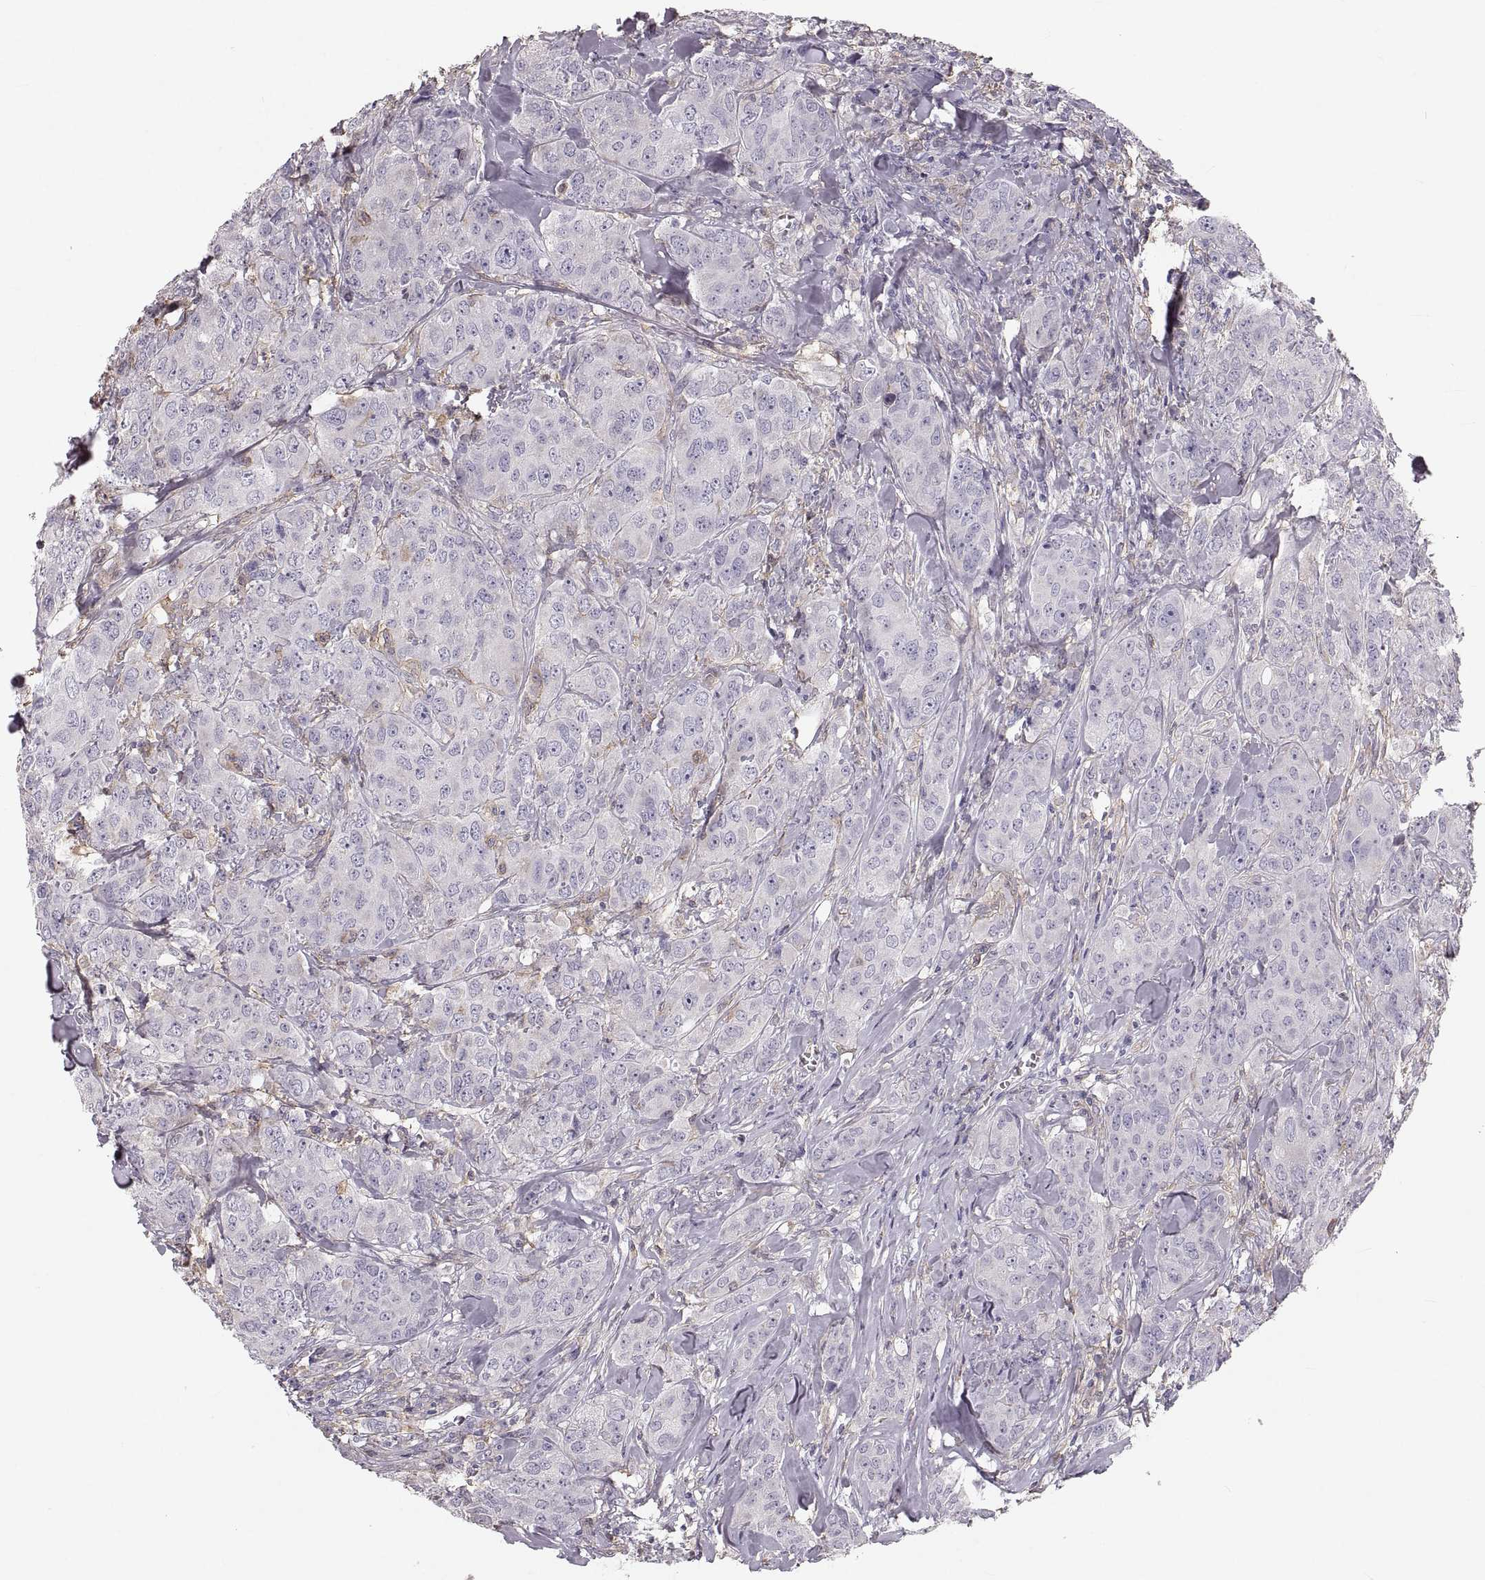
{"staining": {"intensity": "negative", "quantity": "none", "location": "none"}, "tissue": "breast cancer", "cell_type": "Tumor cells", "image_type": "cancer", "snomed": [{"axis": "morphology", "description": "Duct carcinoma"}, {"axis": "topography", "description": "Breast"}], "caption": "DAB (3,3'-diaminobenzidine) immunohistochemical staining of human breast cancer displays no significant staining in tumor cells. (Stains: DAB (3,3'-diaminobenzidine) immunohistochemistry (IHC) with hematoxylin counter stain, Microscopy: brightfield microscopy at high magnification).", "gene": "RUNDC3A", "patient": {"sex": "female", "age": 43}}